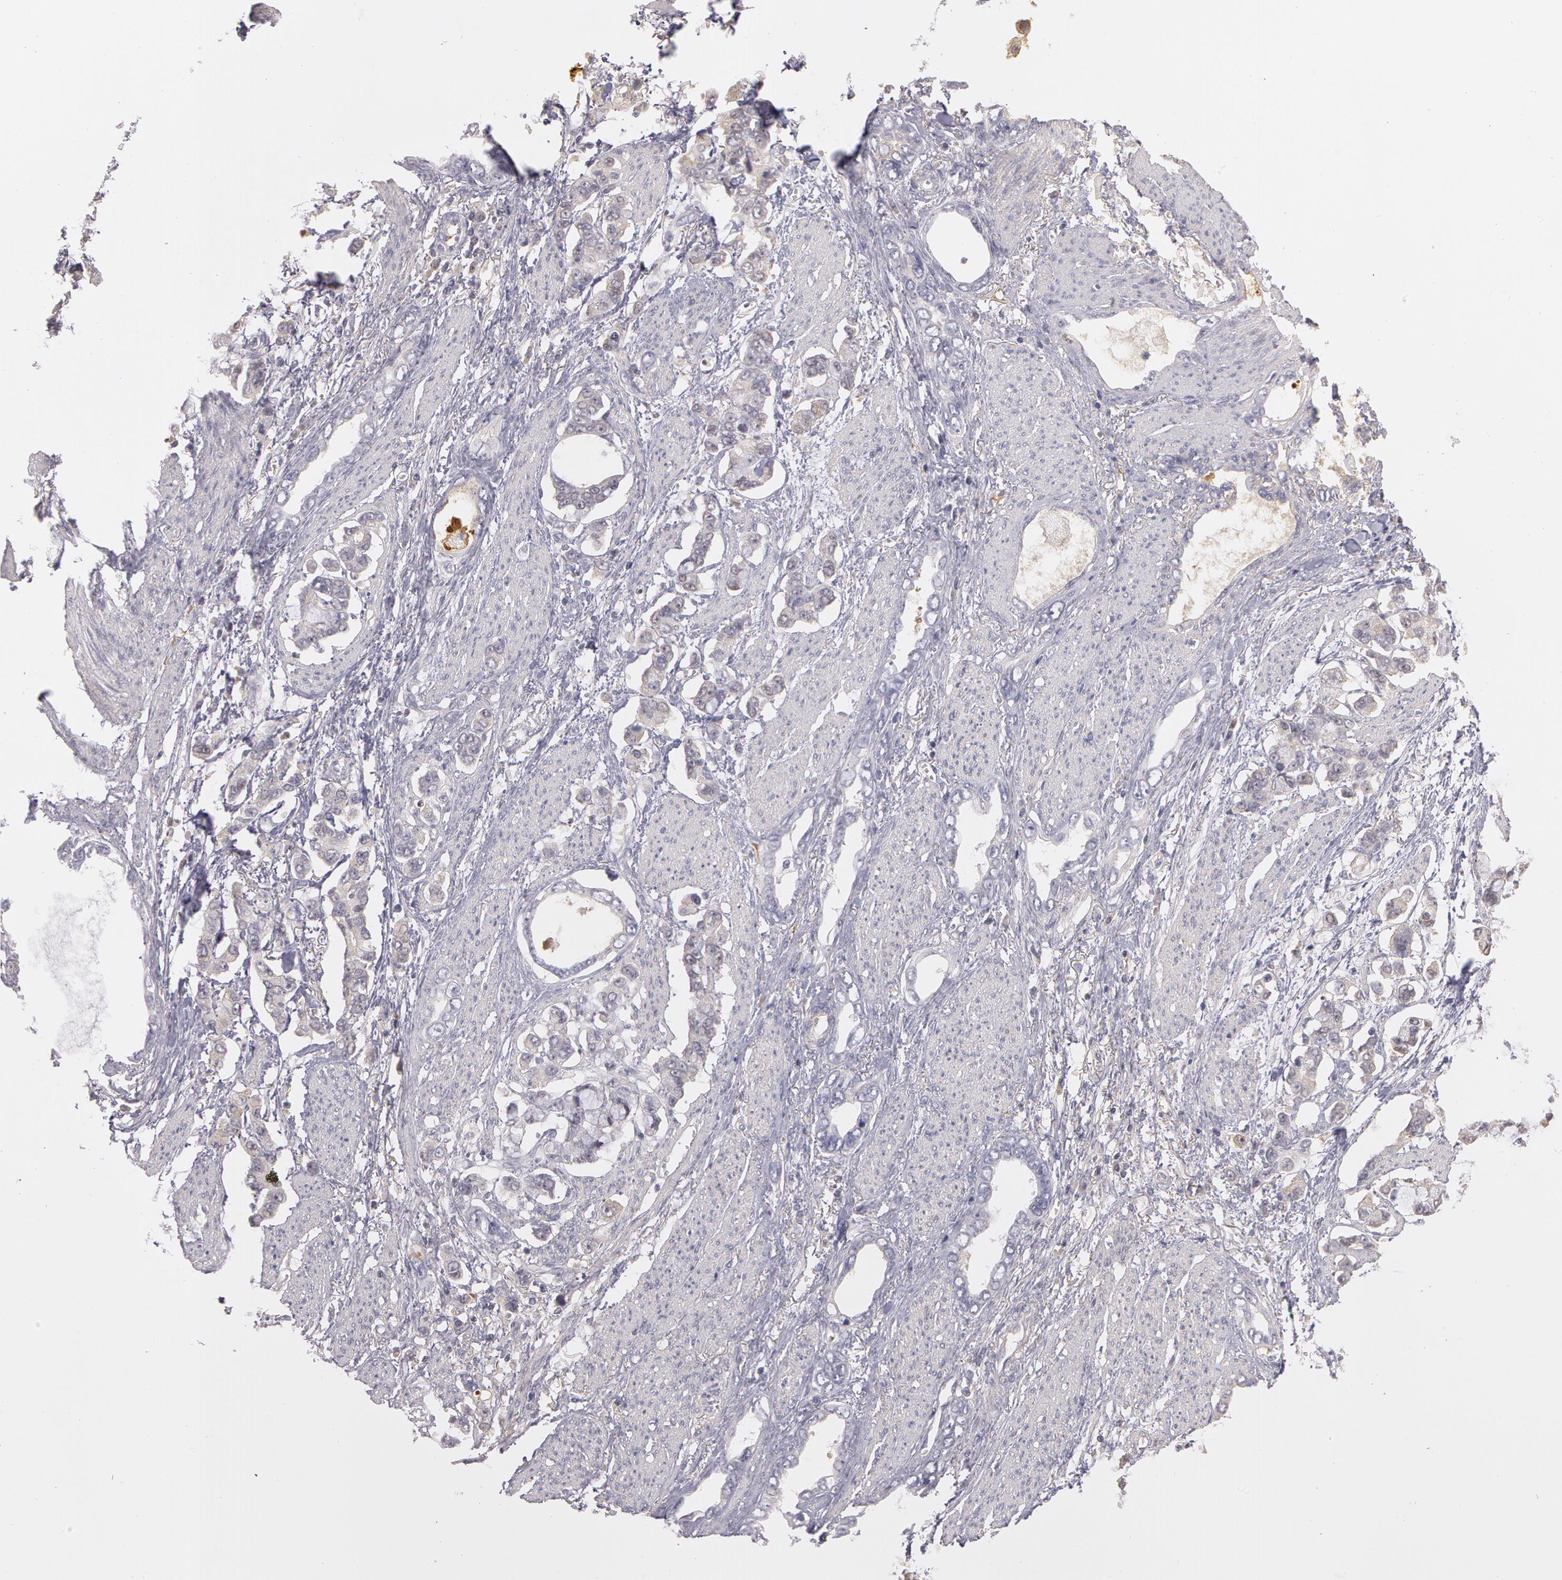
{"staining": {"intensity": "negative", "quantity": "none", "location": "none"}, "tissue": "stomach cancer", "cell_type": "Tumor cells", "image_type": "cancer", "snomed": [{"axis": "morphology", "description": "Adenocarcinoma, NOS"}, {"axis": "topography", "description": "Stomach"}], "caption": "DAB immunohistochemical staining of stomach cancer (adenocarcinoma) displays no significant expression in tumor cells. Brightfield microscopy of immunohistochemistry (IHC) stained with DAB (3,3'-diaminobenzidine) (brown) and hematoxylin (blue), captured at high magnification.", "gene": "C1R", "patient": {"sex": "male", "age": 78}}